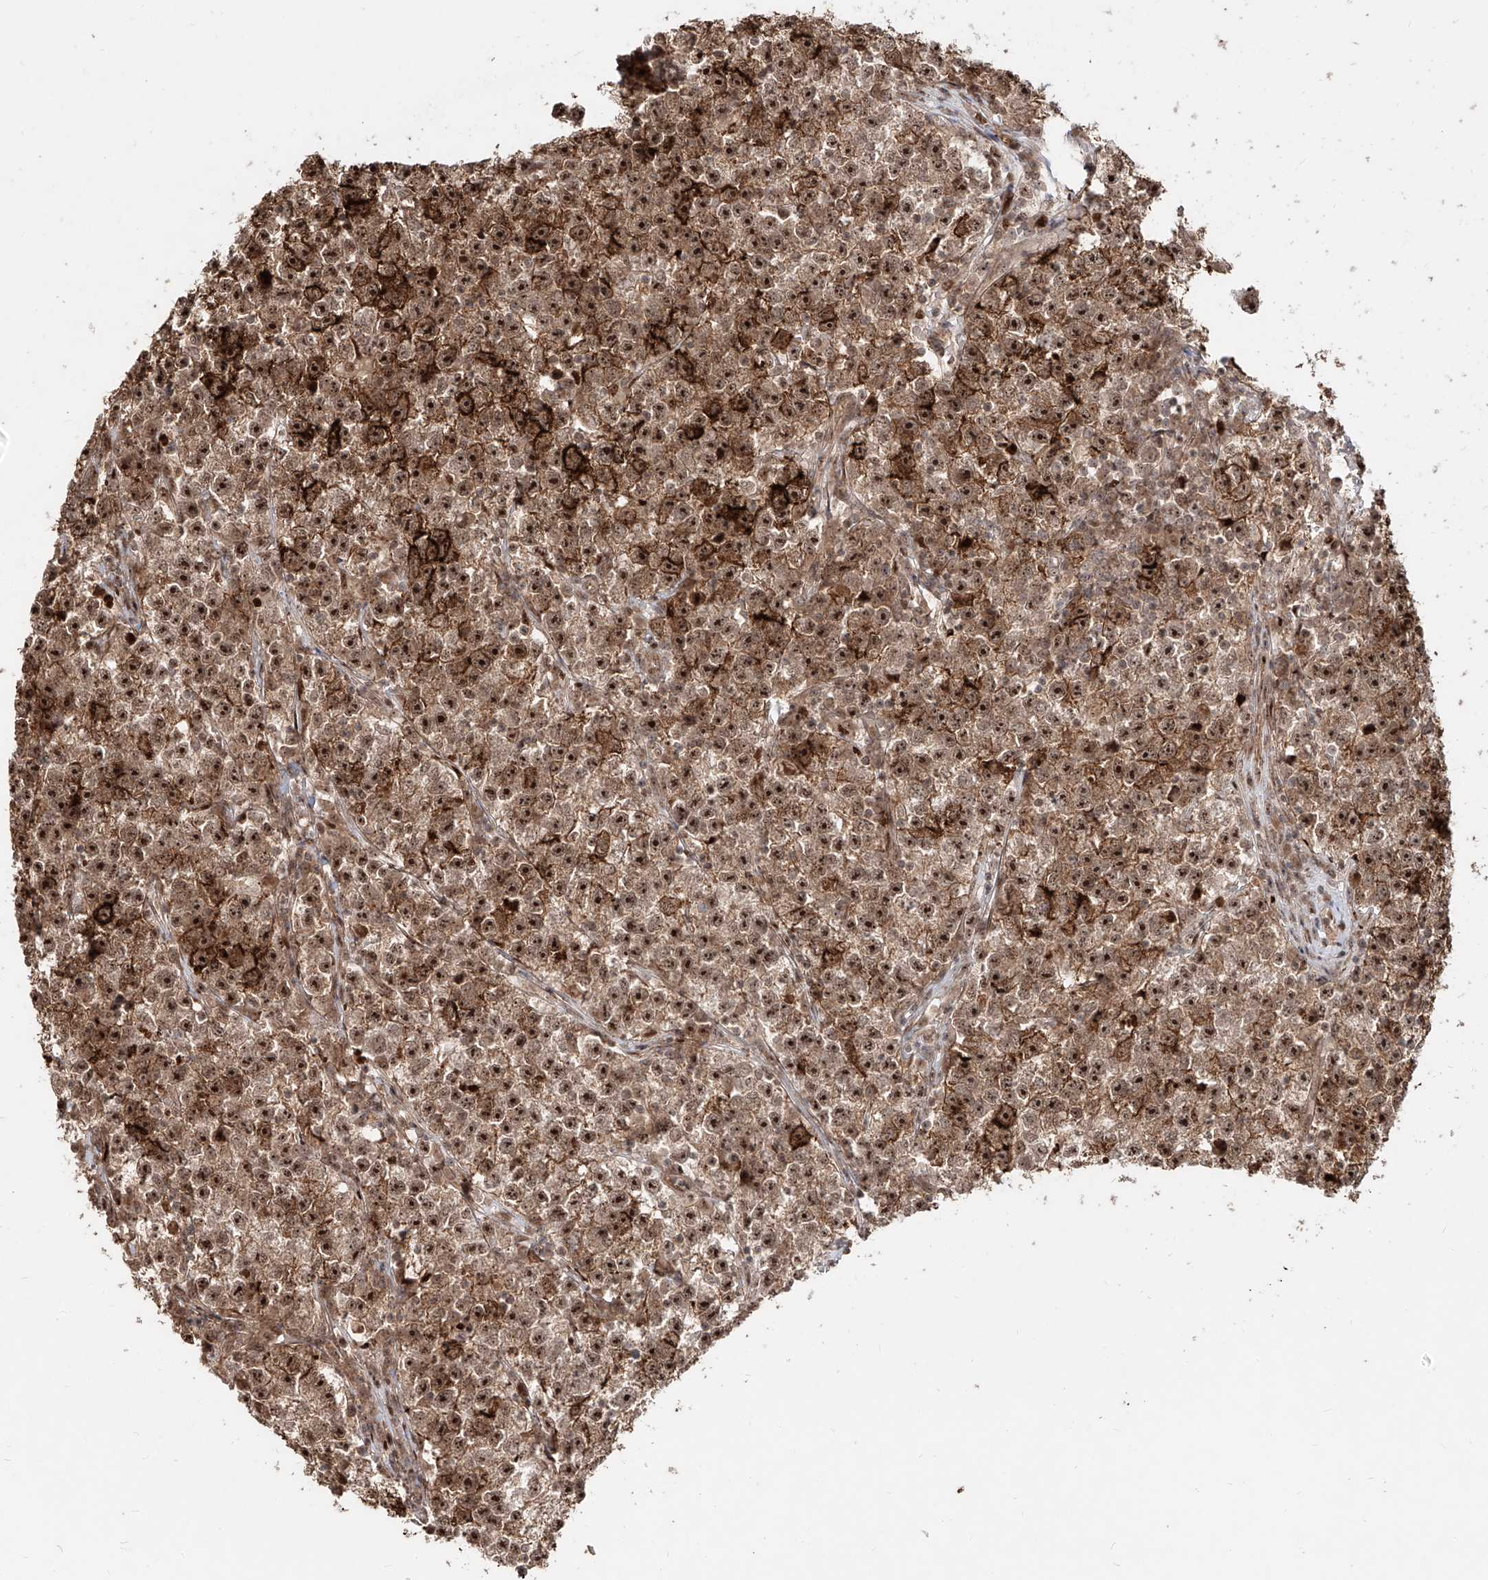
{"staining": {"intensity": "strong", "quantity": ">75%", "location": "cytoplasmic/membranous,nuclear"}, "tissue": "testis cancer", "cell_type": "Tumor cells", "image_type": "cancer", "snomed": [{"axis": "morphology", "description": "Seminoma, NOS"}, {"axis": "topography", "description": "Testis"}], "caption": "Testis seminoma stained with DAB (3,3'-diaminobenzidine) IHC exhibits high levels of strong cytoplasmic/membranous and nuclear staining in approximately >75% of tumor cells. (DAB = brown stain, brightfield microscopy at high magnification).", "gene": "ZNF710", "patient": {"sex": "male", "age": 22}}